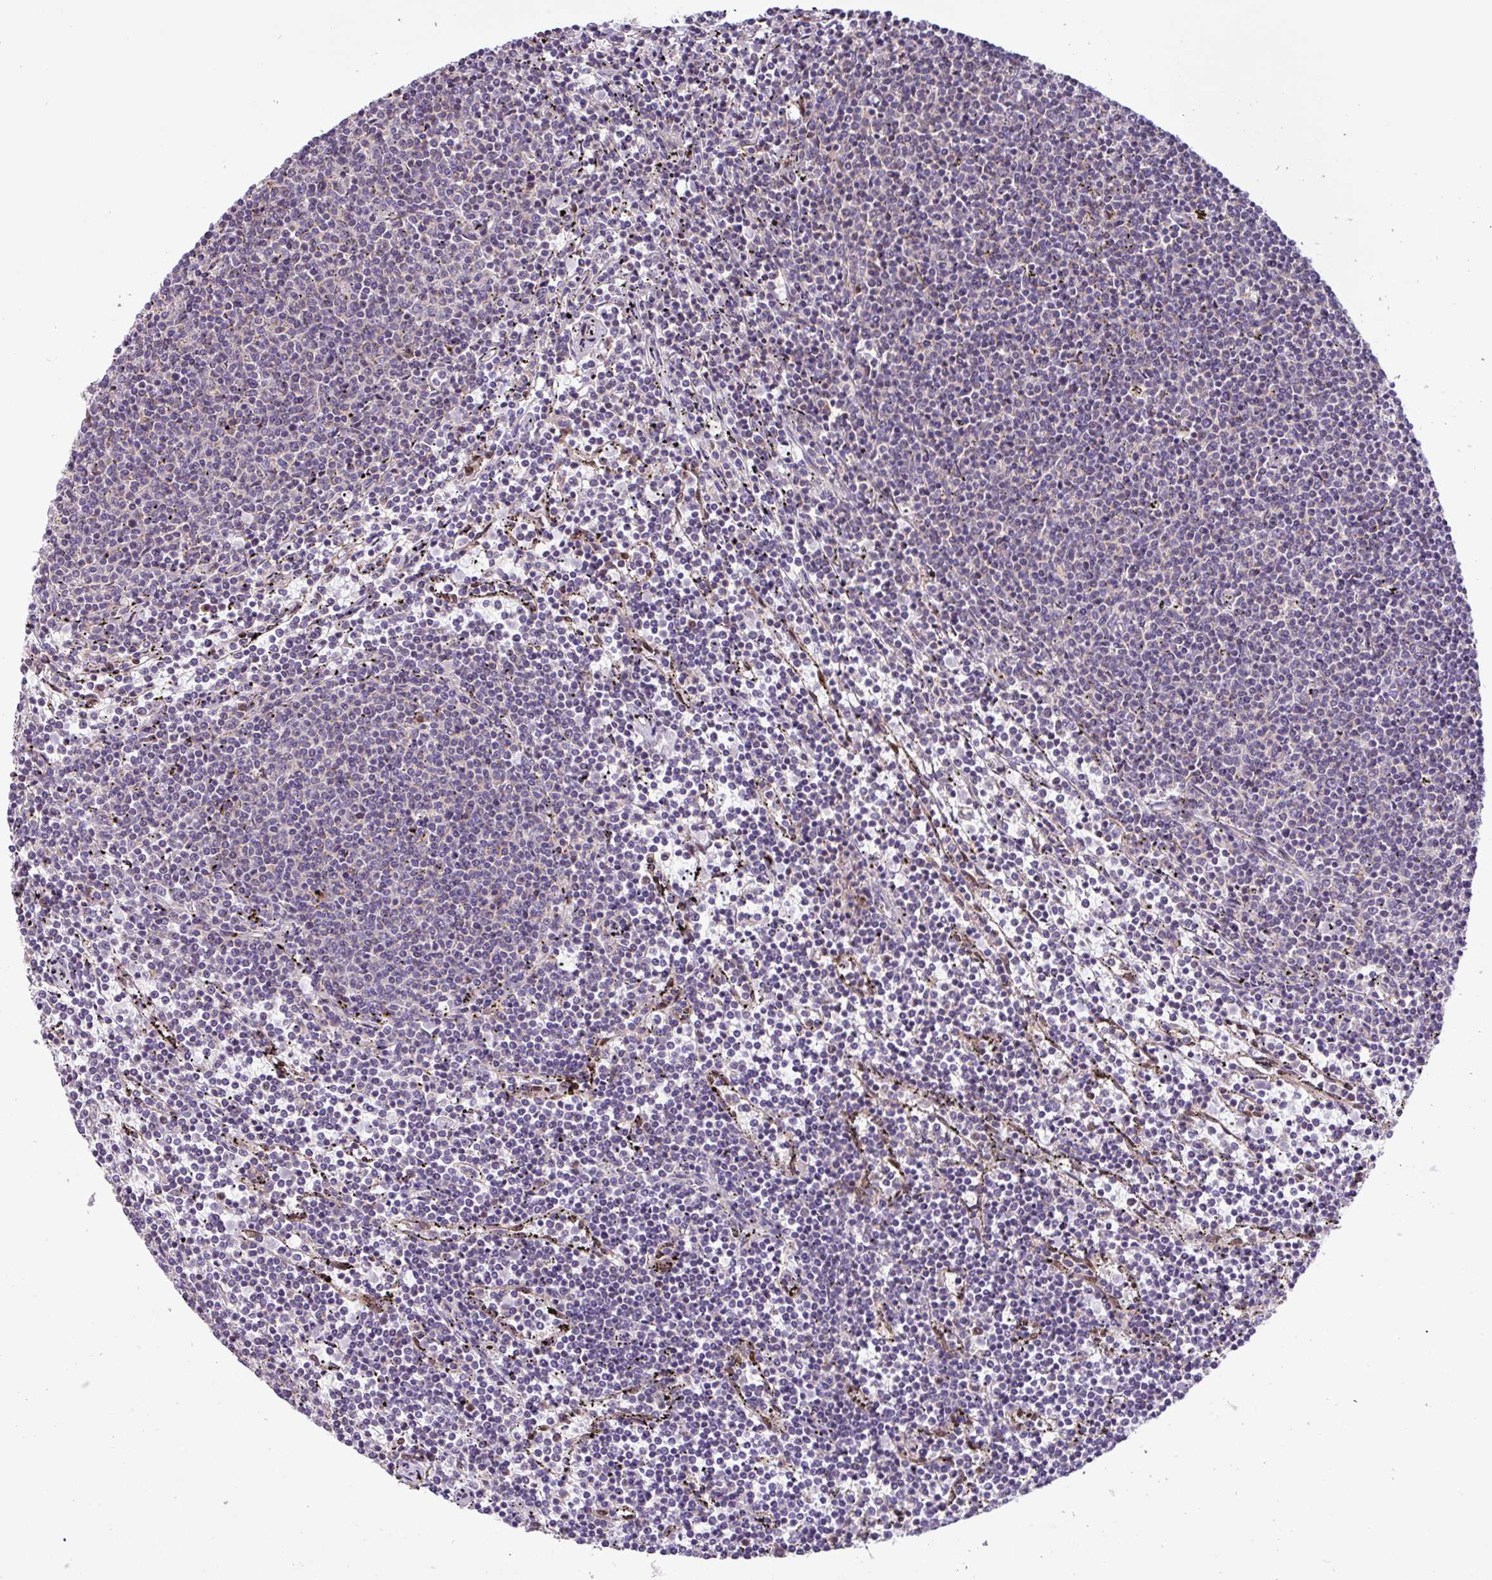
{"staining": {"intensity": "negative", "quantity": "none", "location": "none"}, "tissue": "lymphoma", "cell_type": "Tumor cells", "image_type": "cancer", "snomed": [{"axis": "morphology", "description": "Malignant lymphoma, non-Hodgkin's type, Low grade"}, {"axis": "topography", "description": "Spleen"}], "caption": "Photomicrograph shows no protein staining in tumor cells of malignant lymphoma, non-Hodgkin's type (low-grade) tissue.", "gene": "BRD3", "patient": {"sex": "female", "age": 50}}